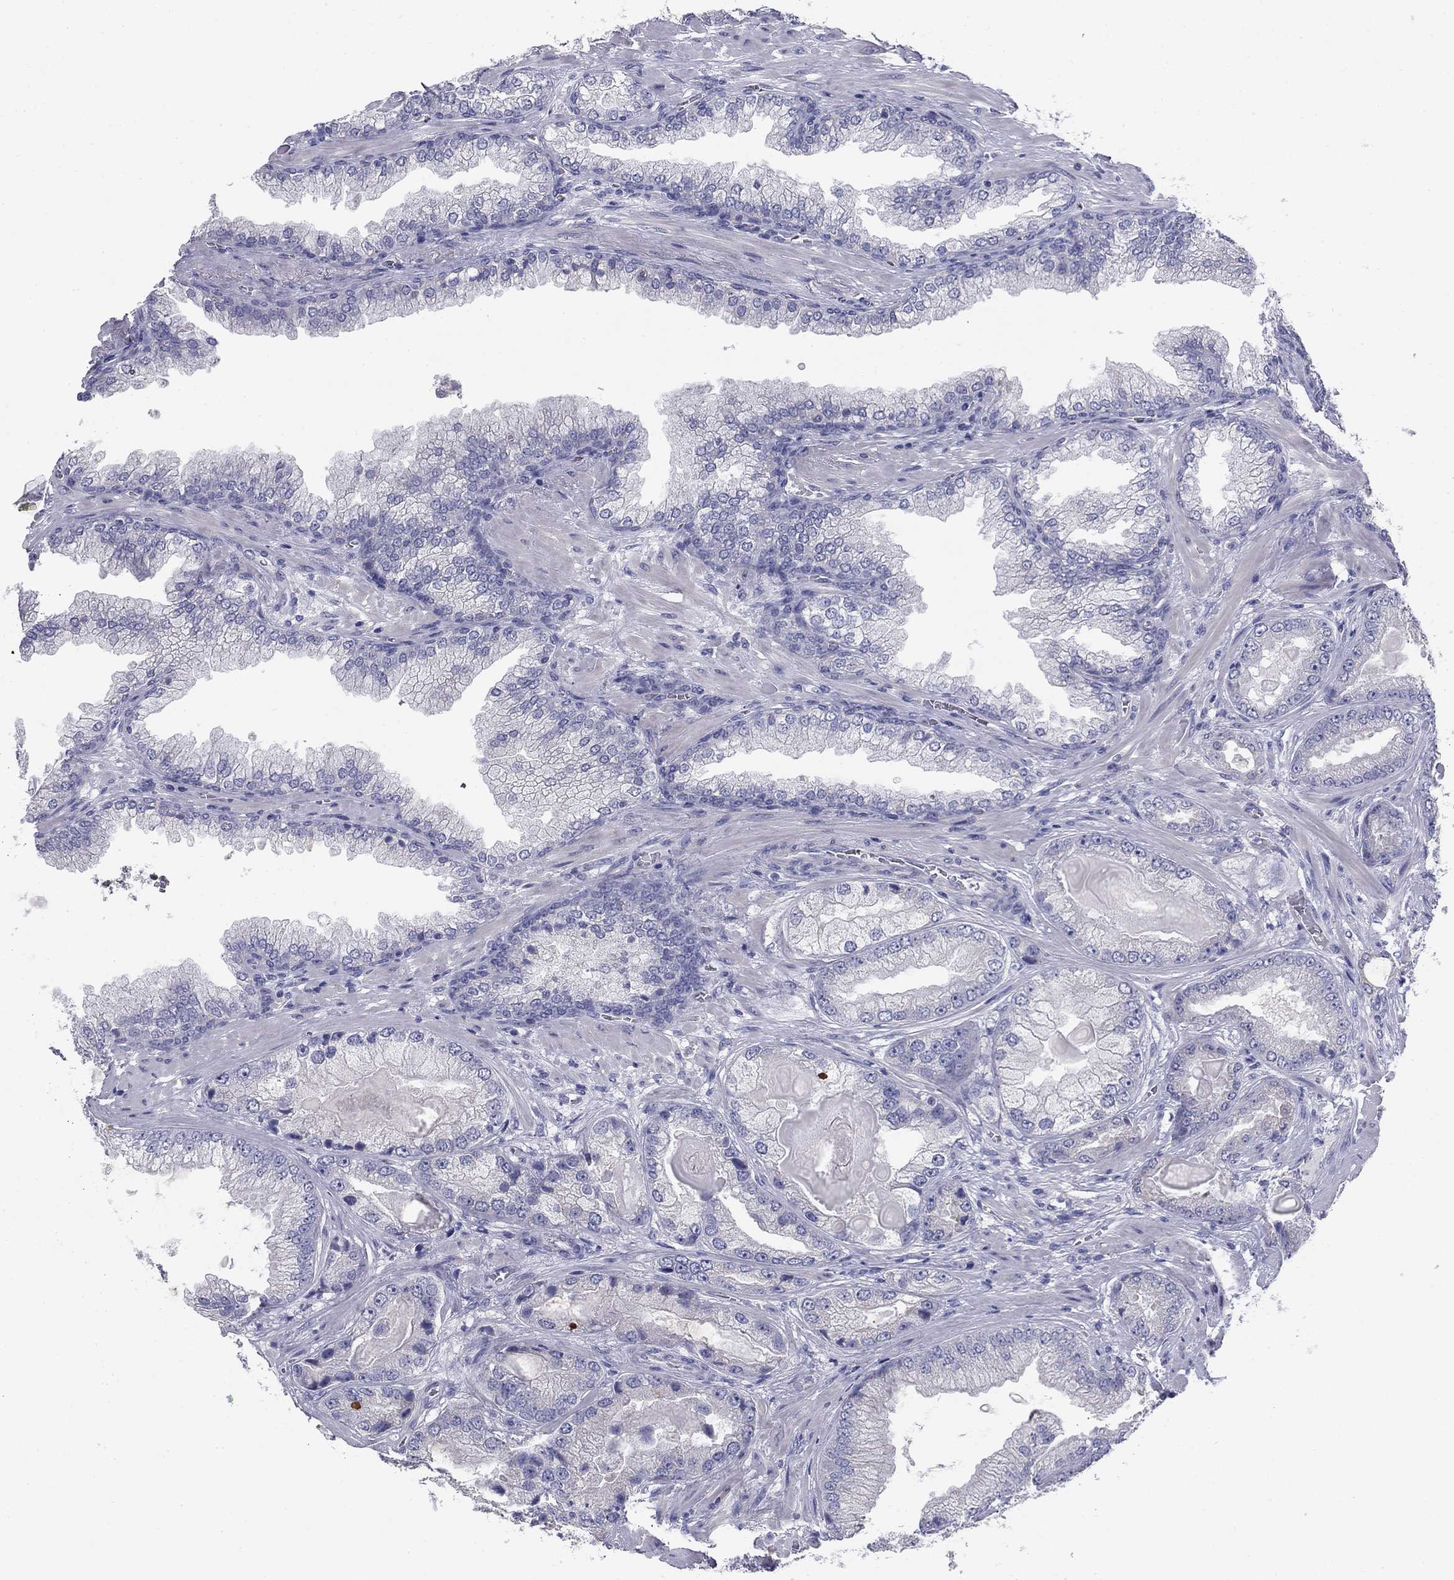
{"staining": {"intensity": "negative", "quantity": "none", "location": "none"}, "tissue": "prostate cancer", "cell_type": "Tumor cells", "image_type": "cancer", "snomed": [{"axis": "morphology", "description": "Adenocarcinoma, Low grade"}, {"axis": "topography", "description": "Prostate"}], "caption": "Tumor cells show no significant positivity in prostate cancer.", "gene": "GRK7", "patient": {"sex": "male", "age": 57}}